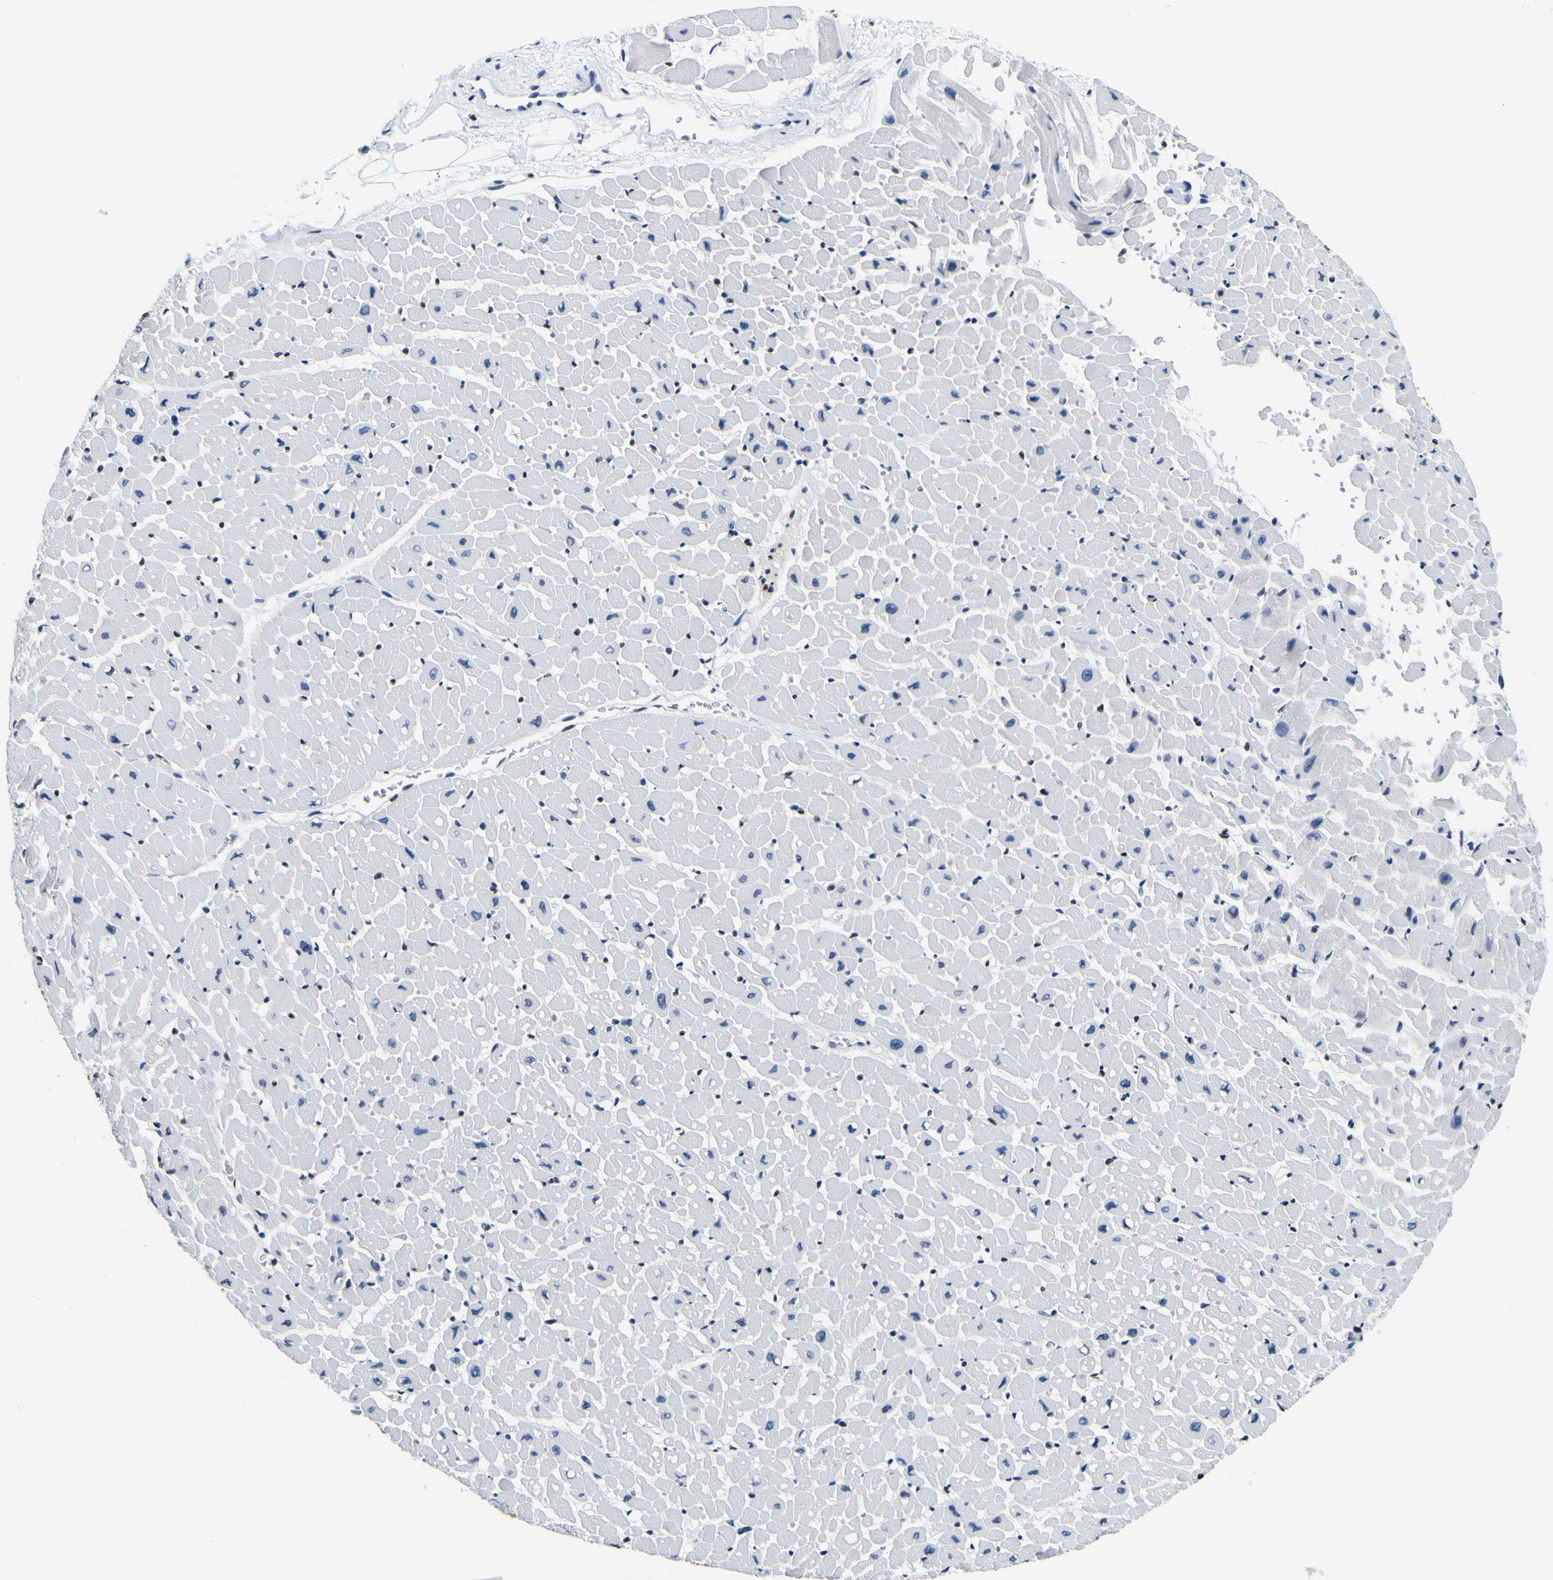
{"staining": {"intensity": "negative", "quantity": "none", "location": "none"}, "tissue": "heart muscle", "cell_type": "Cardiomyocytes", "image_type": "normal", "snomed": [{"axis": "morphology", "description": "Normal tissue, NOS"}, {"axis": "topography", "description": "Heart"}], "caption": "Immunohistochemistry of benign heart muscle exhibits no staining in cardiomyocytes. (Brightfield microscopy of DAB IHC at high magnification).", "gene": "SP1", "patient": {"sex": "male", "age": 45}}